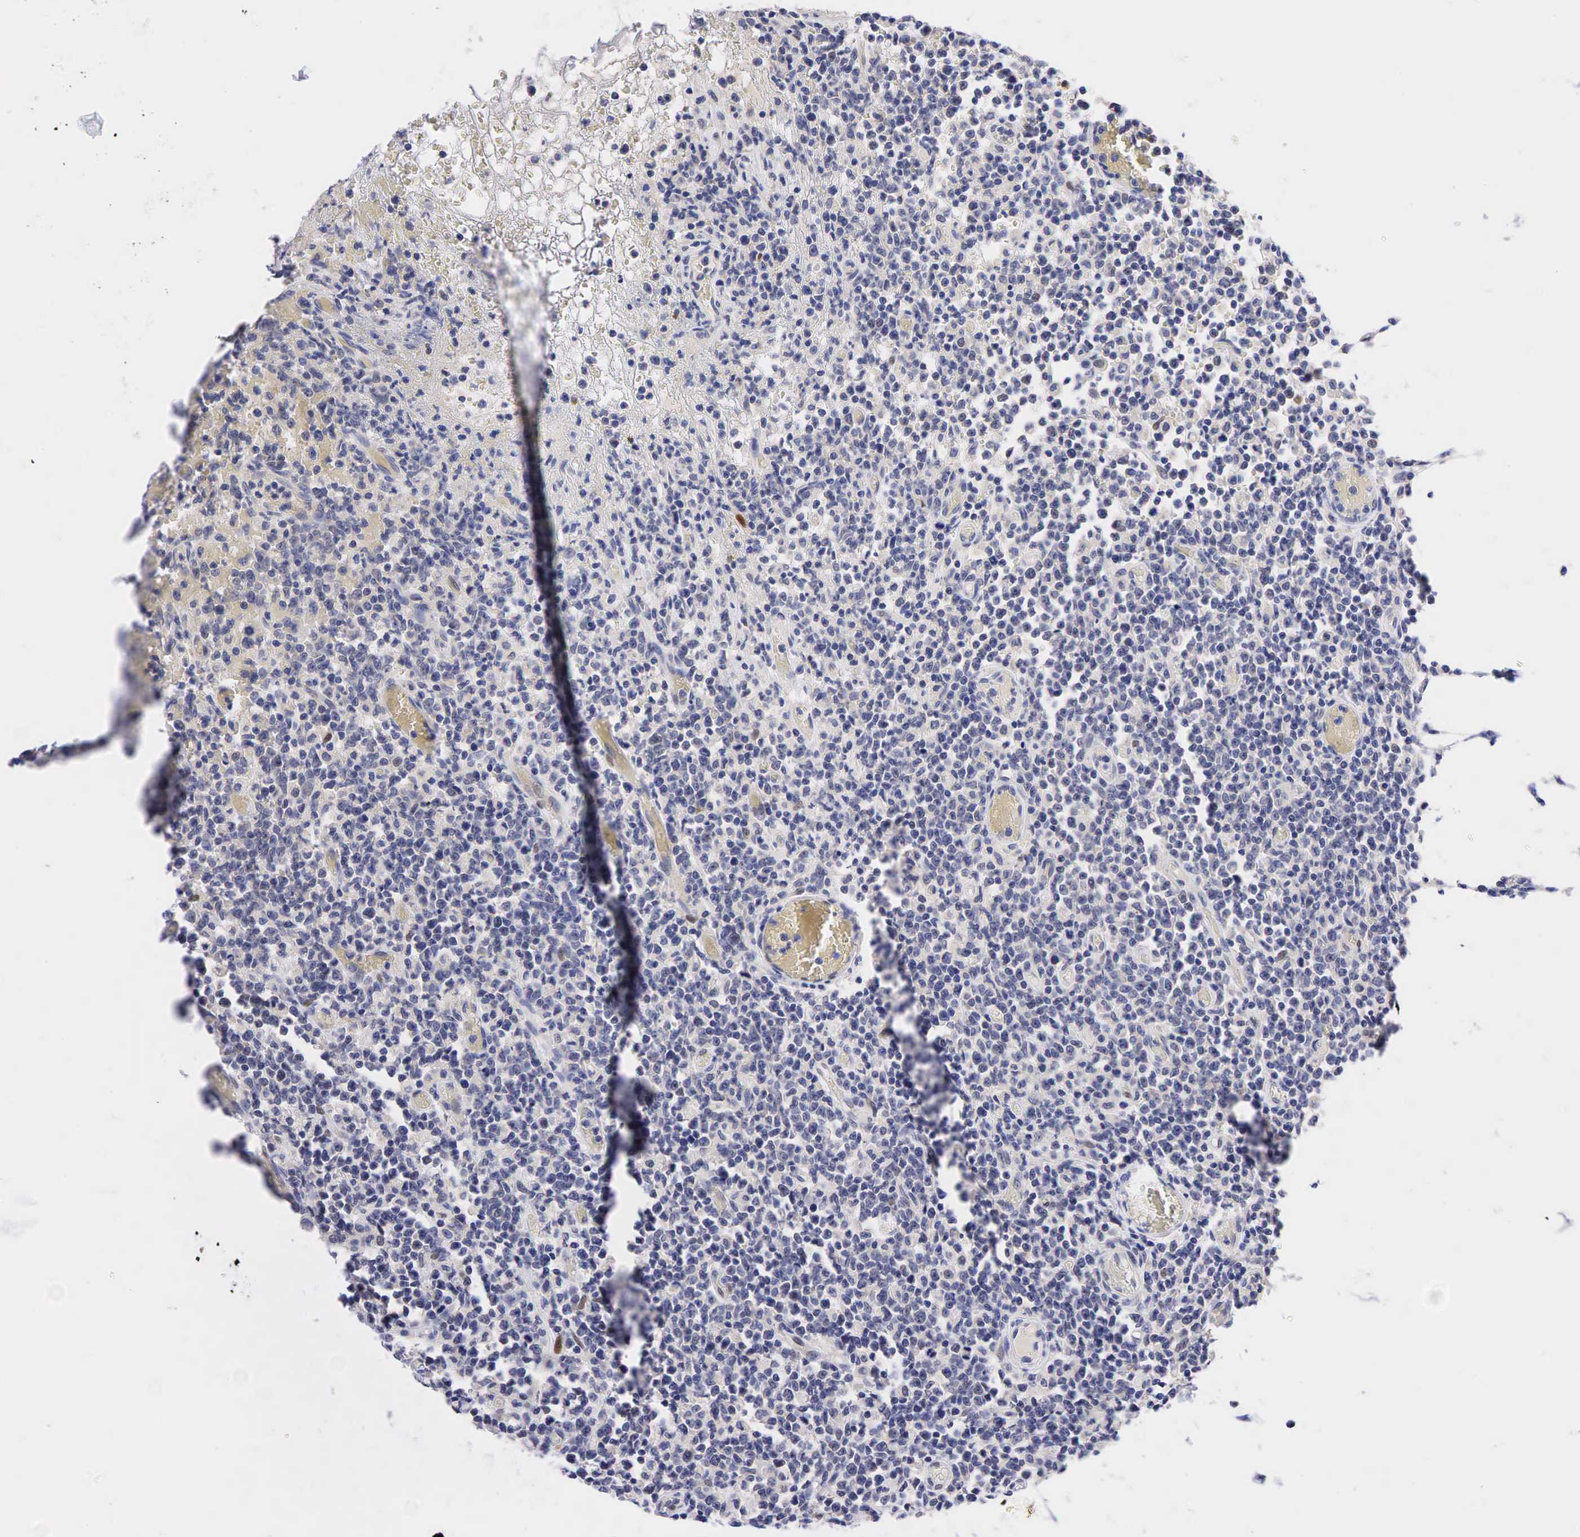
{"staining": {"intensity": "negative", "quantity": "none", "location": "none"}, "tissue": "lymphoma", "cell_type": "Tumor cells", "image_type": "cancer", "snomed": [{"axis": "morphology", "description": "Malignant lymphoma, non-Hodgkin's type, High grade"}, {"axis": "topography", "description": "Colon"}], "caption": "Immunohistochemical staining of human high-grade malignant lymphoma, non-Hodgkin's type exhibits no significant positivity in tumor cells.", "gene": "CCND1", "patient": {"sex": "male", "age": 82}}